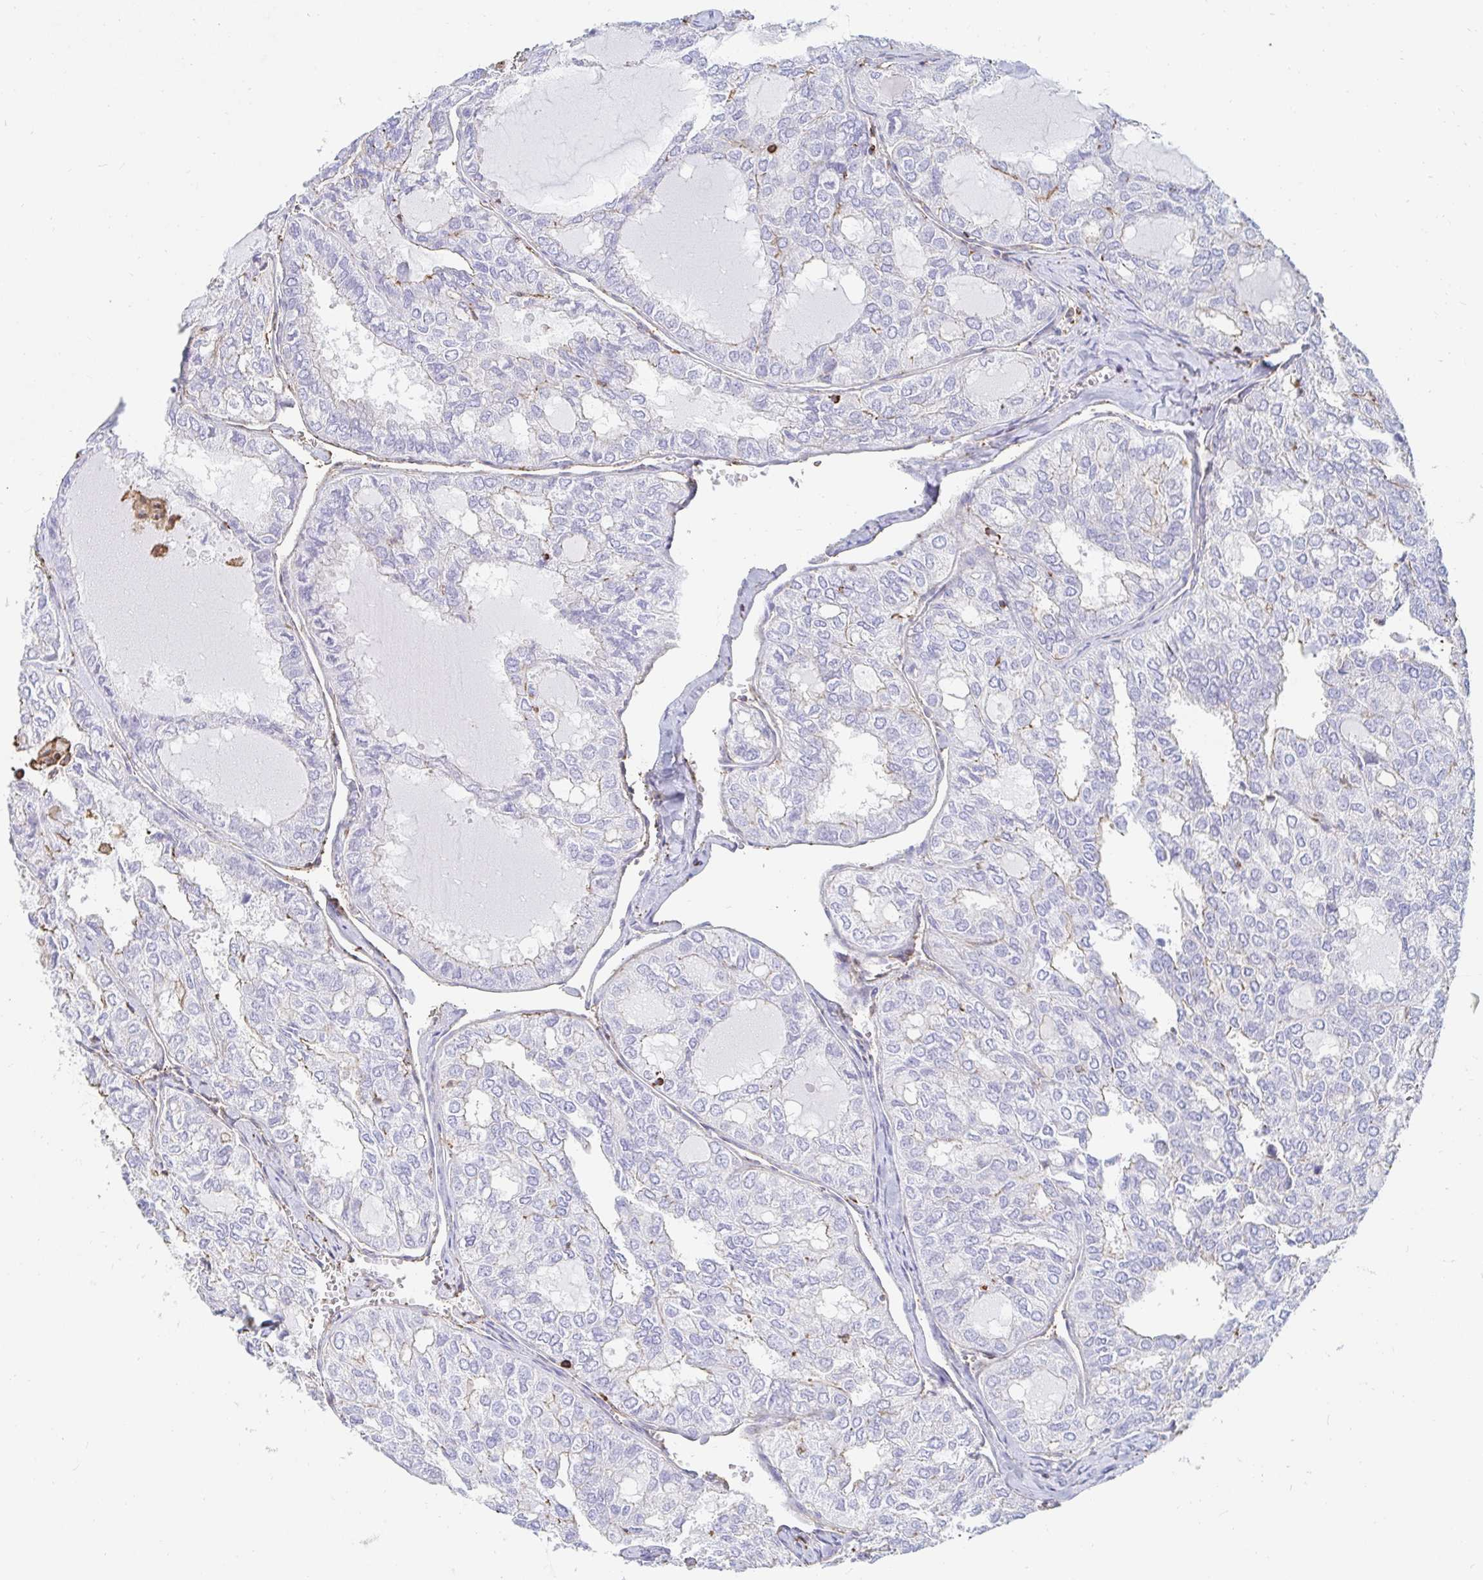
{"staining": {"intensity": "weak", "quantity": "<25%", "location": "cytoplasmic/membranous"}, "tissue": "thyroid cancer", "cell_type": "Tumor cells", "image_type": "cancer", "snomed": [{"axis": "morphology", "description": "Follicular adenoma carcinoma, NOS"}, {"axis": "topography", "description": "Thyroid gland"}], "caption": "Protein analysis of thyroid cancer (follicular adenoma carcinoma) displays no significant positivity in tumor cells.", "gene": "PTPN14", "patient": {"sex": "male", "age": 75}}